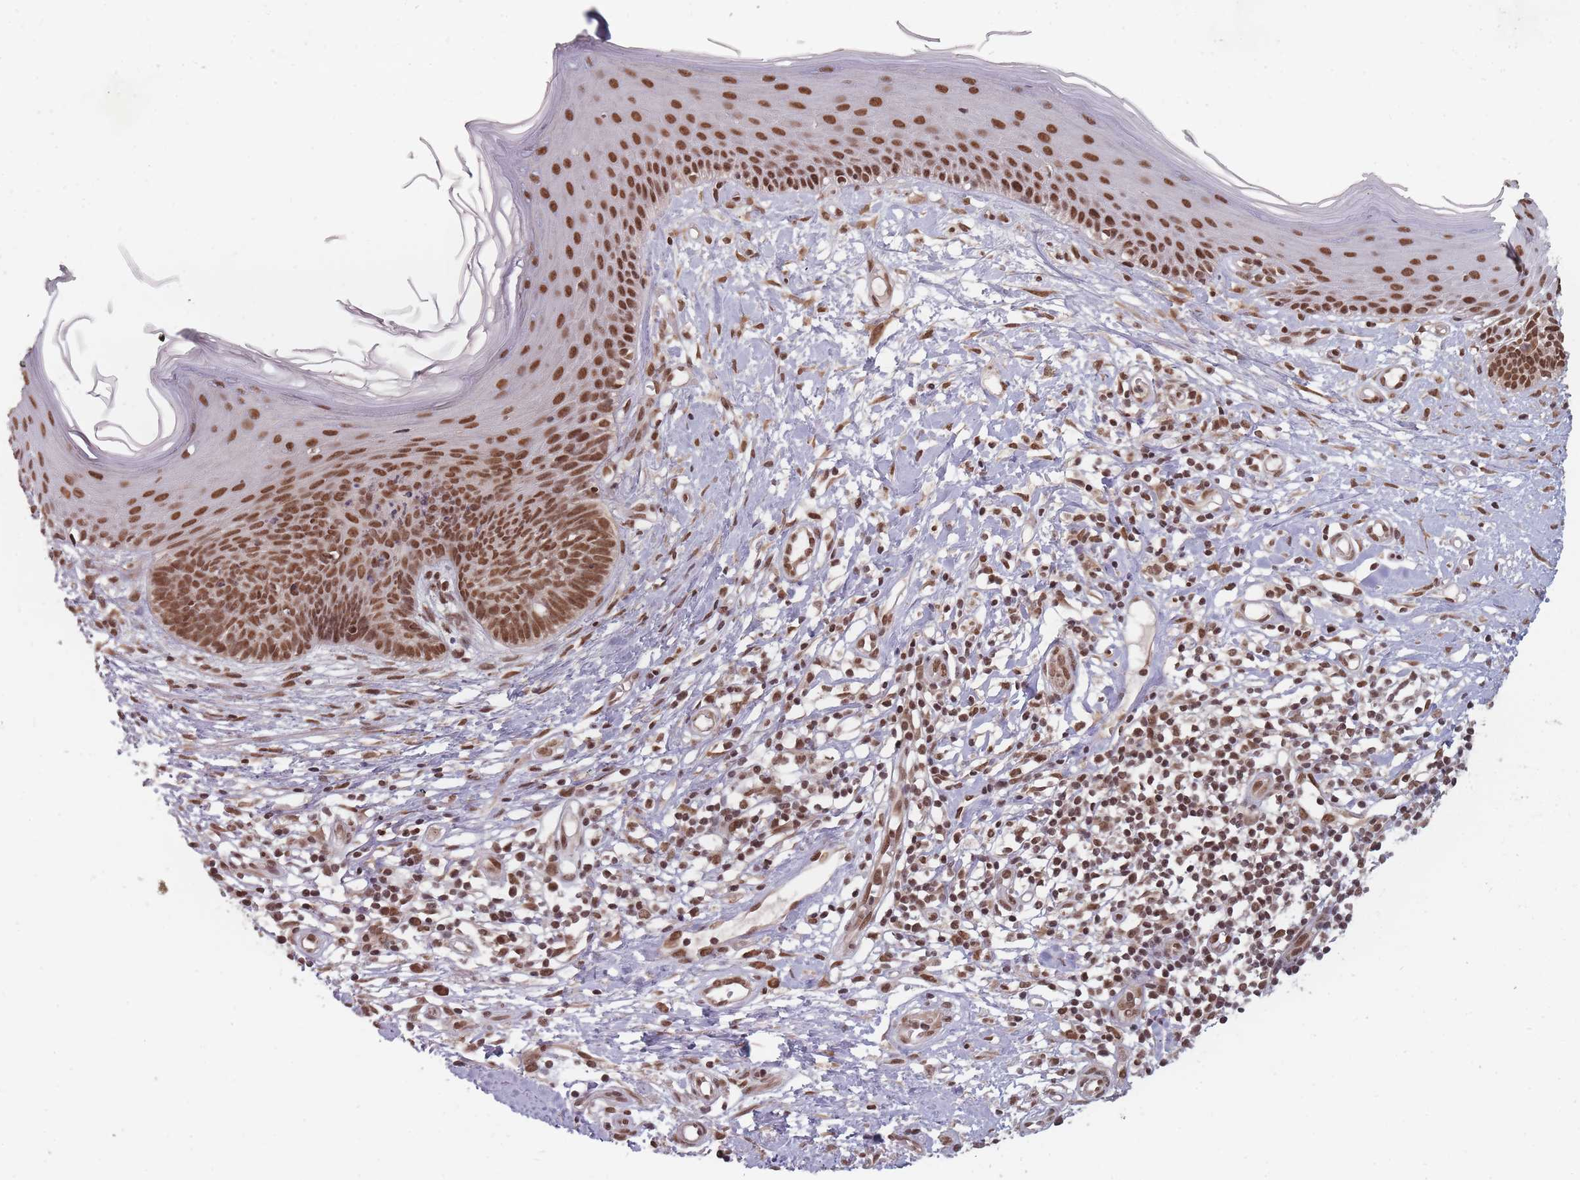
{"staining": {"intensity": "moderate", "quantity": ">75%", "location": "nuclear"}, "tissue": "skin cancer", "cell_type": "Tumor cells", "image_type": "cancer", "snomed": [{"axis": "morphology", "description": "Basal cell carcinoma"}, {"axis": "topography", "description": "Skin"}], "caption": "Immunohistochemistry micrograph of skin cancer stained for a protein (brown), which demonstrates medium levels of moderate nuclear expression in about >75% of tumor cells.", "gene": "TMED3", "patient": {"sex": "male", "age": 78}}